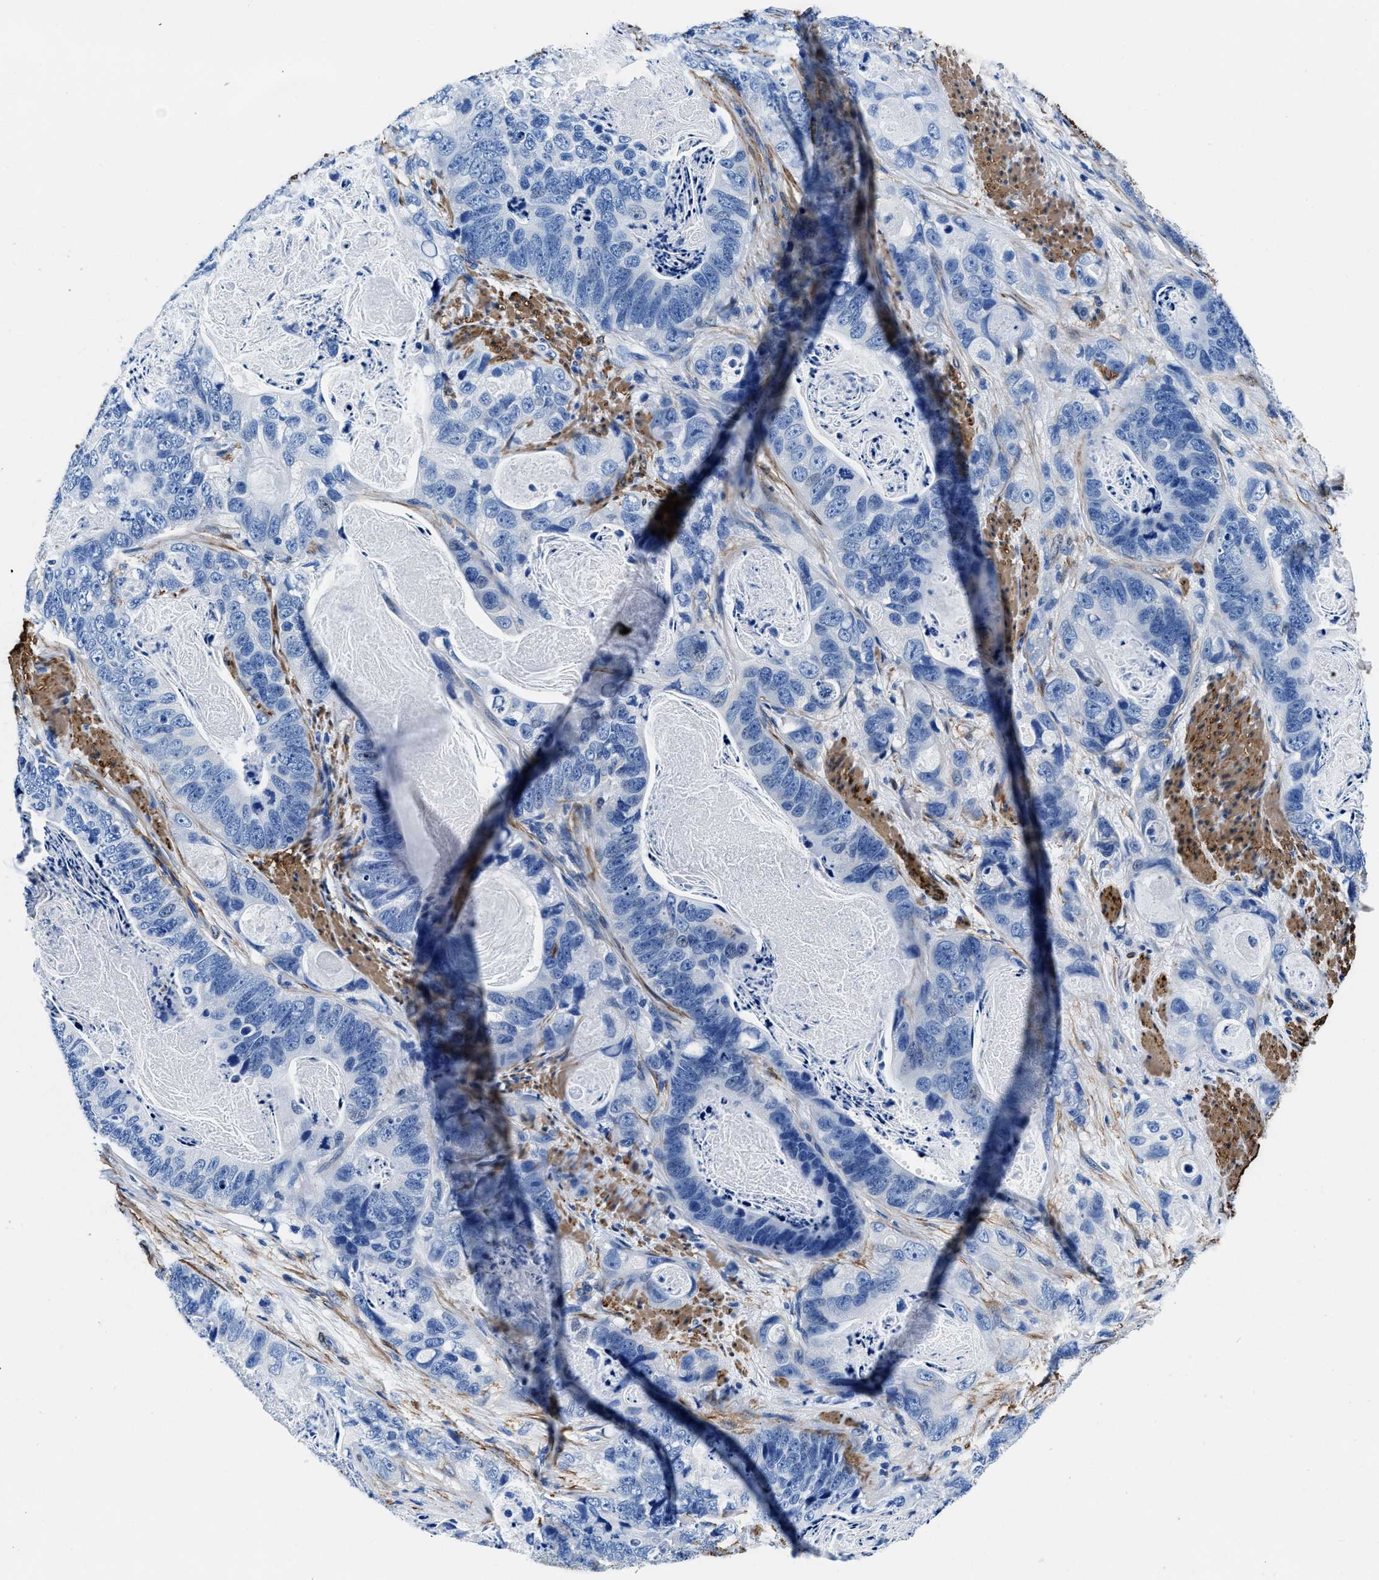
{"staining": {"intensity": "negative", "quantity": "none", "location": "none"}, "tissue": "stomach cancer", "cell_type": "Tumor cells", "image_type": "cancer", "snomed": [{"axis": "morphology", "description": "Adenocarcinoma, NOS"}, {"axis": "topography", "description": "Stomach"}], "caption": "High power microscopy image of an immunohistochemistry micrograph of stomach cancer (adenocarcinoma), revealing no significant positivity in tumor cells. The staining was performed using DAB (3,3'-diaminobenzidine) to visualize the protein expression in brown, while the nuclei were stained in blue with hematoxylin (Magnification: 20x).", "gene": "TEX261", "patient": {"sex": "female", "age": 89}}